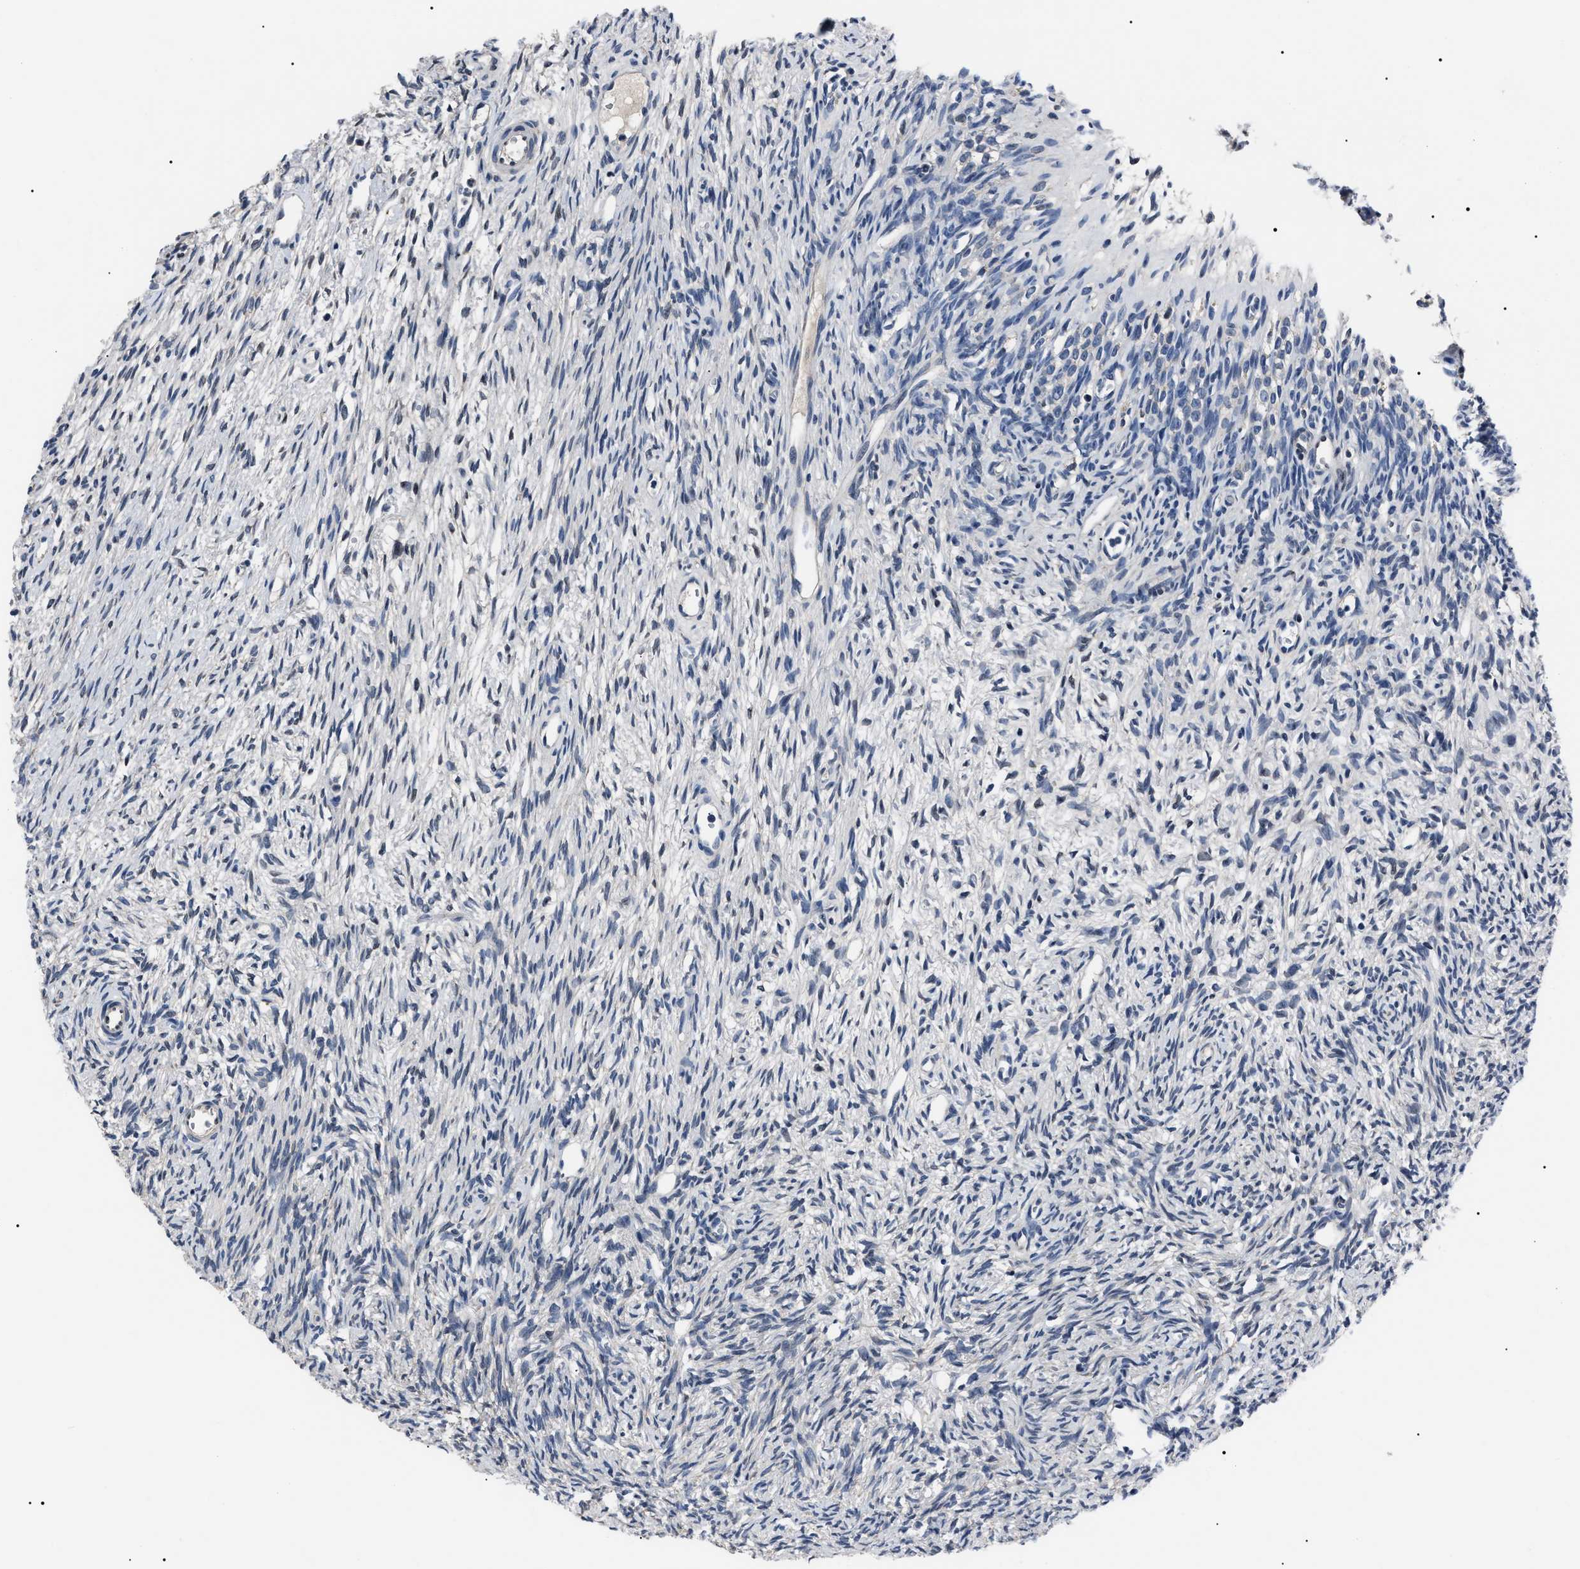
{"staining": {"intensity": "negative", "quantity": "none", "location": "none"}, "tissue": "ovary", "cell_type": "Ovarian stroma cells", "image_type": "normal", "snomed": [{"axis": "morphology", "description": "Normal tissue, NOS"}, {"axis": "topography", "description": "Ovary"}], "caption": "There is no significant positivity in ovarian stroma cells of ovary. (DAB (3,3'-diaminobenzidine) immunohistochemistry (IHC), high magnification).", "gene": "LRRC14", "patient": {"sex": "female", "age": 33}}